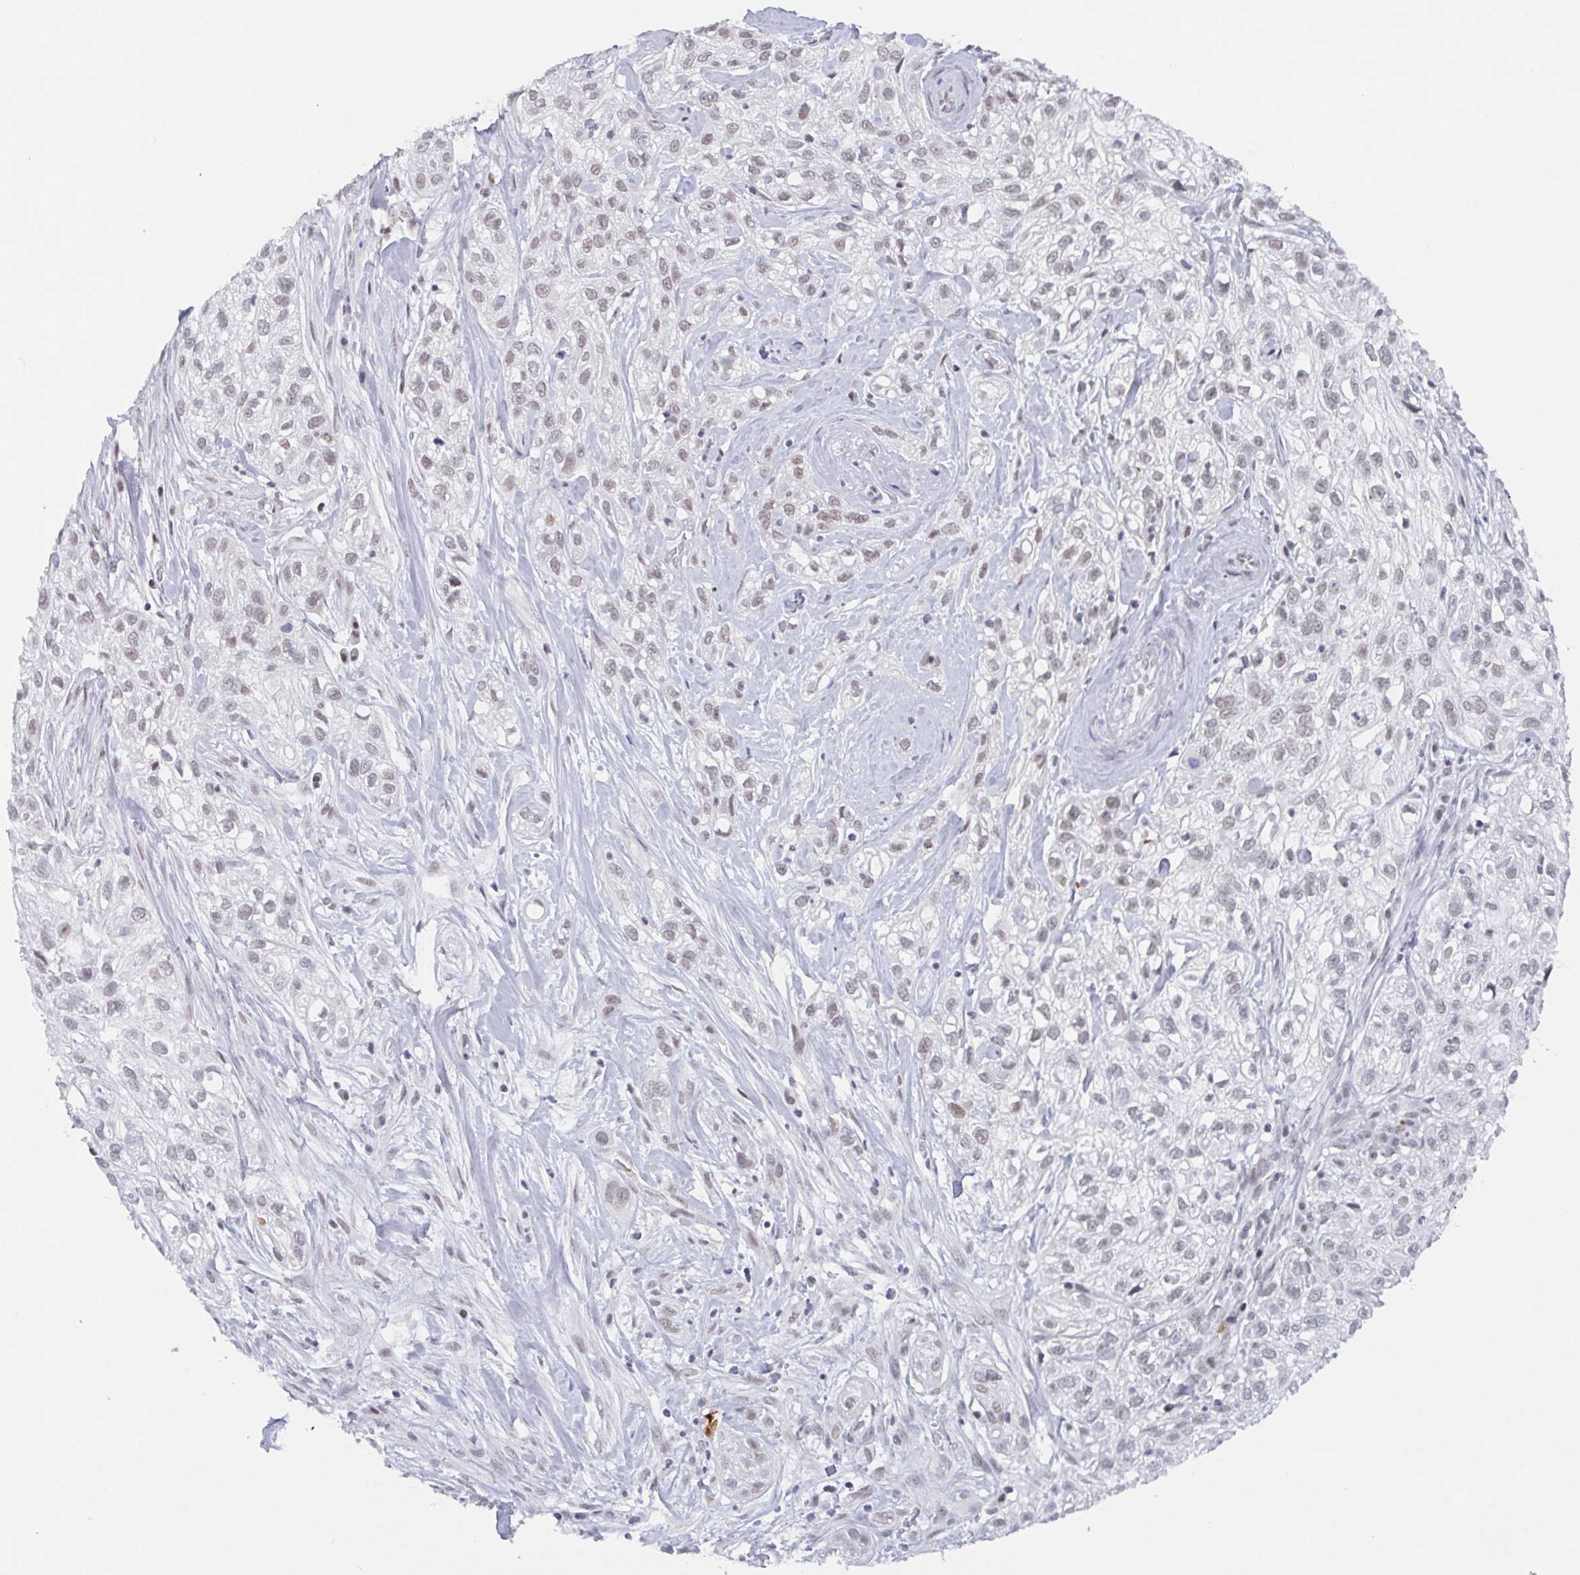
{"staining": {"intensity": "weak", "quantity": ">75%", "location": "nuclear"}, "tissue": "skin cancer", "cell_type": "Tumor cells", "image_type": "cancer", "snomed": [{"axis": "morphology", "description": "Squamous cell carcinoma, NOS"}, {"axis": "topography", "description": "Skin"}], "caption": "Immunohistochemistry image of neoplastic tissue: squamous cell carcinoma (skin) stained using IHC displays low levels of weak protein expression localized specifically in the nuclear of tumor cells, appearing as a nuclear brown color.", "gene": "PLG", "patient": {"sex": "male", "age": 82}}